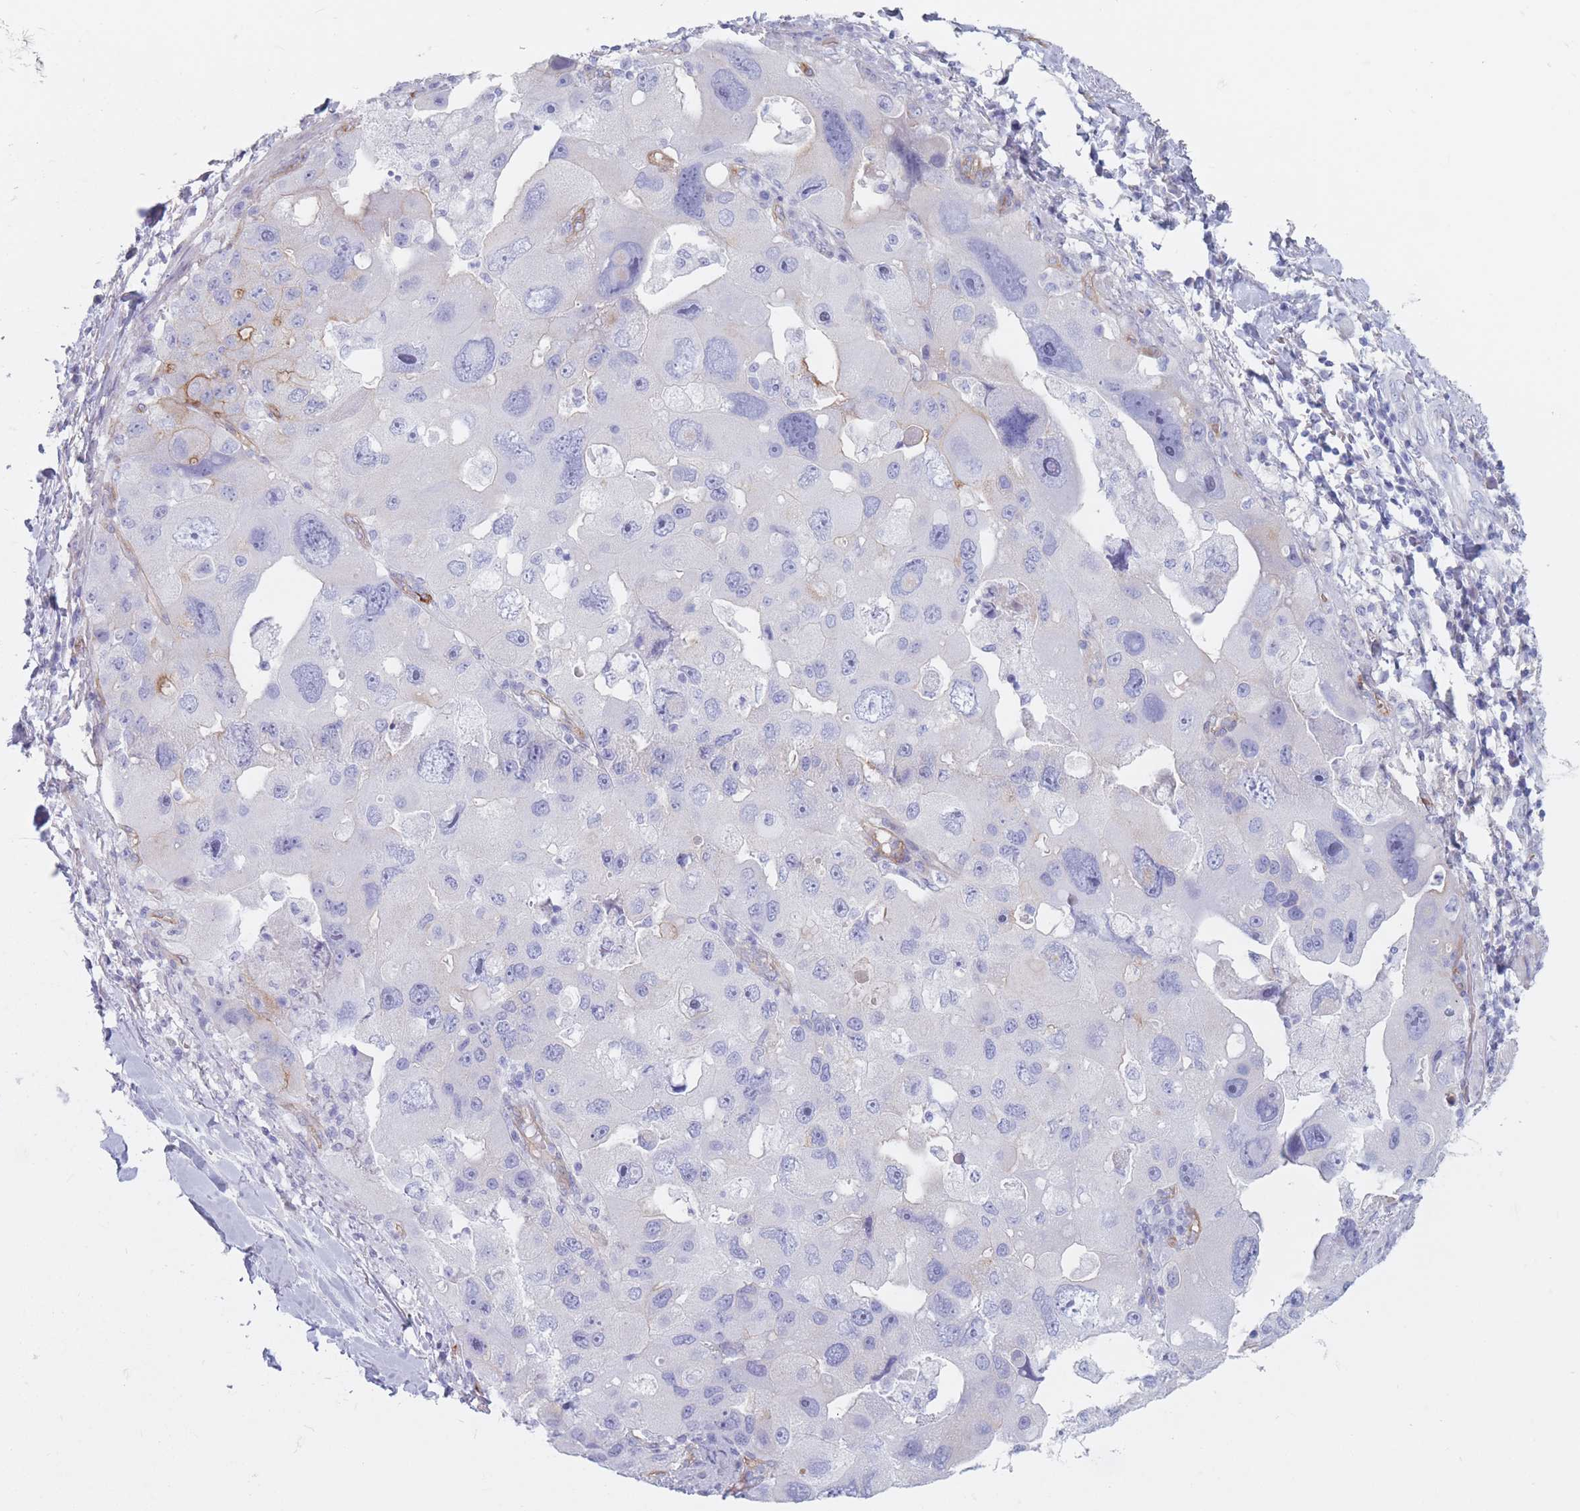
{"staining": {"intensity": "negative", "quantity": "none", "location": "none"}, "tissue": "lung cancer", "cell_type": "Tumor cells", "image_type": "cancer", "snomed": [{"axis": "morphology", "description": "Adenocarcinoma, NOS"}, {"axis": "topography", "description": "Lung"}], "caption": "An immunohistochemistry (IHC) photomicrograph of lung adenocarcinoma is shown. There is no staining in tumor cells of lung adenocarcinoma.", "gene": "PLPP1", "patient": {"sex": "female", "age": 54}}